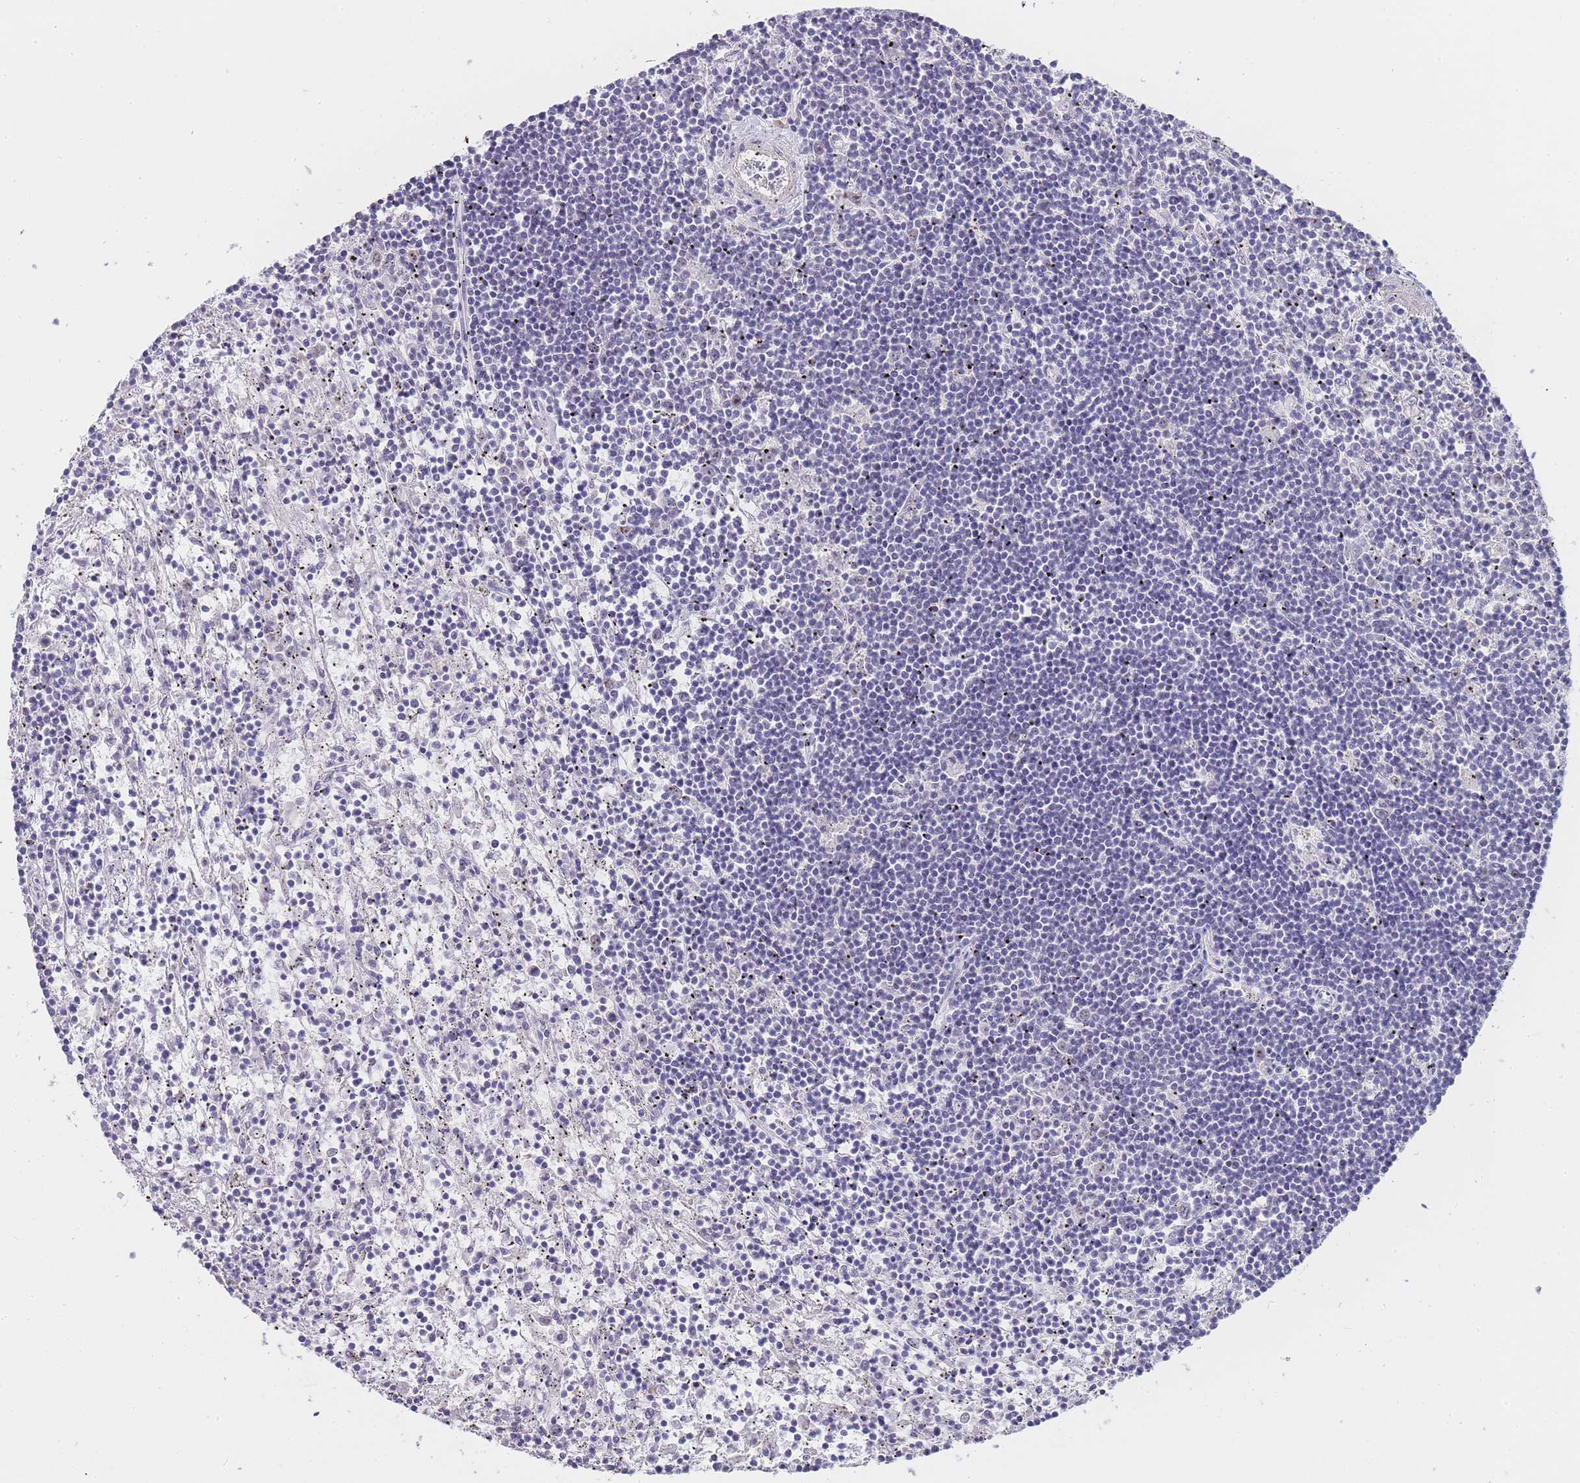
{"staining": {"intensity": "negative", "quantity": "none", "location": "none"}, "tissue": "lymphoma", "cell_type": "Tumor cells", "image_type": "cancer", "snomed": [{"axis": "morphology", "description": "Malignant lymphoma, non-Hodgkin's type, Low grade"}, {"axis": "topography", "description": "Spleen"}], "caption": "Immunohistochemical staining of human lymphoma shows no significant positivity in tumor cells.", "gene": "NOP14", "patient": {"sex": "male", "age": 76}}